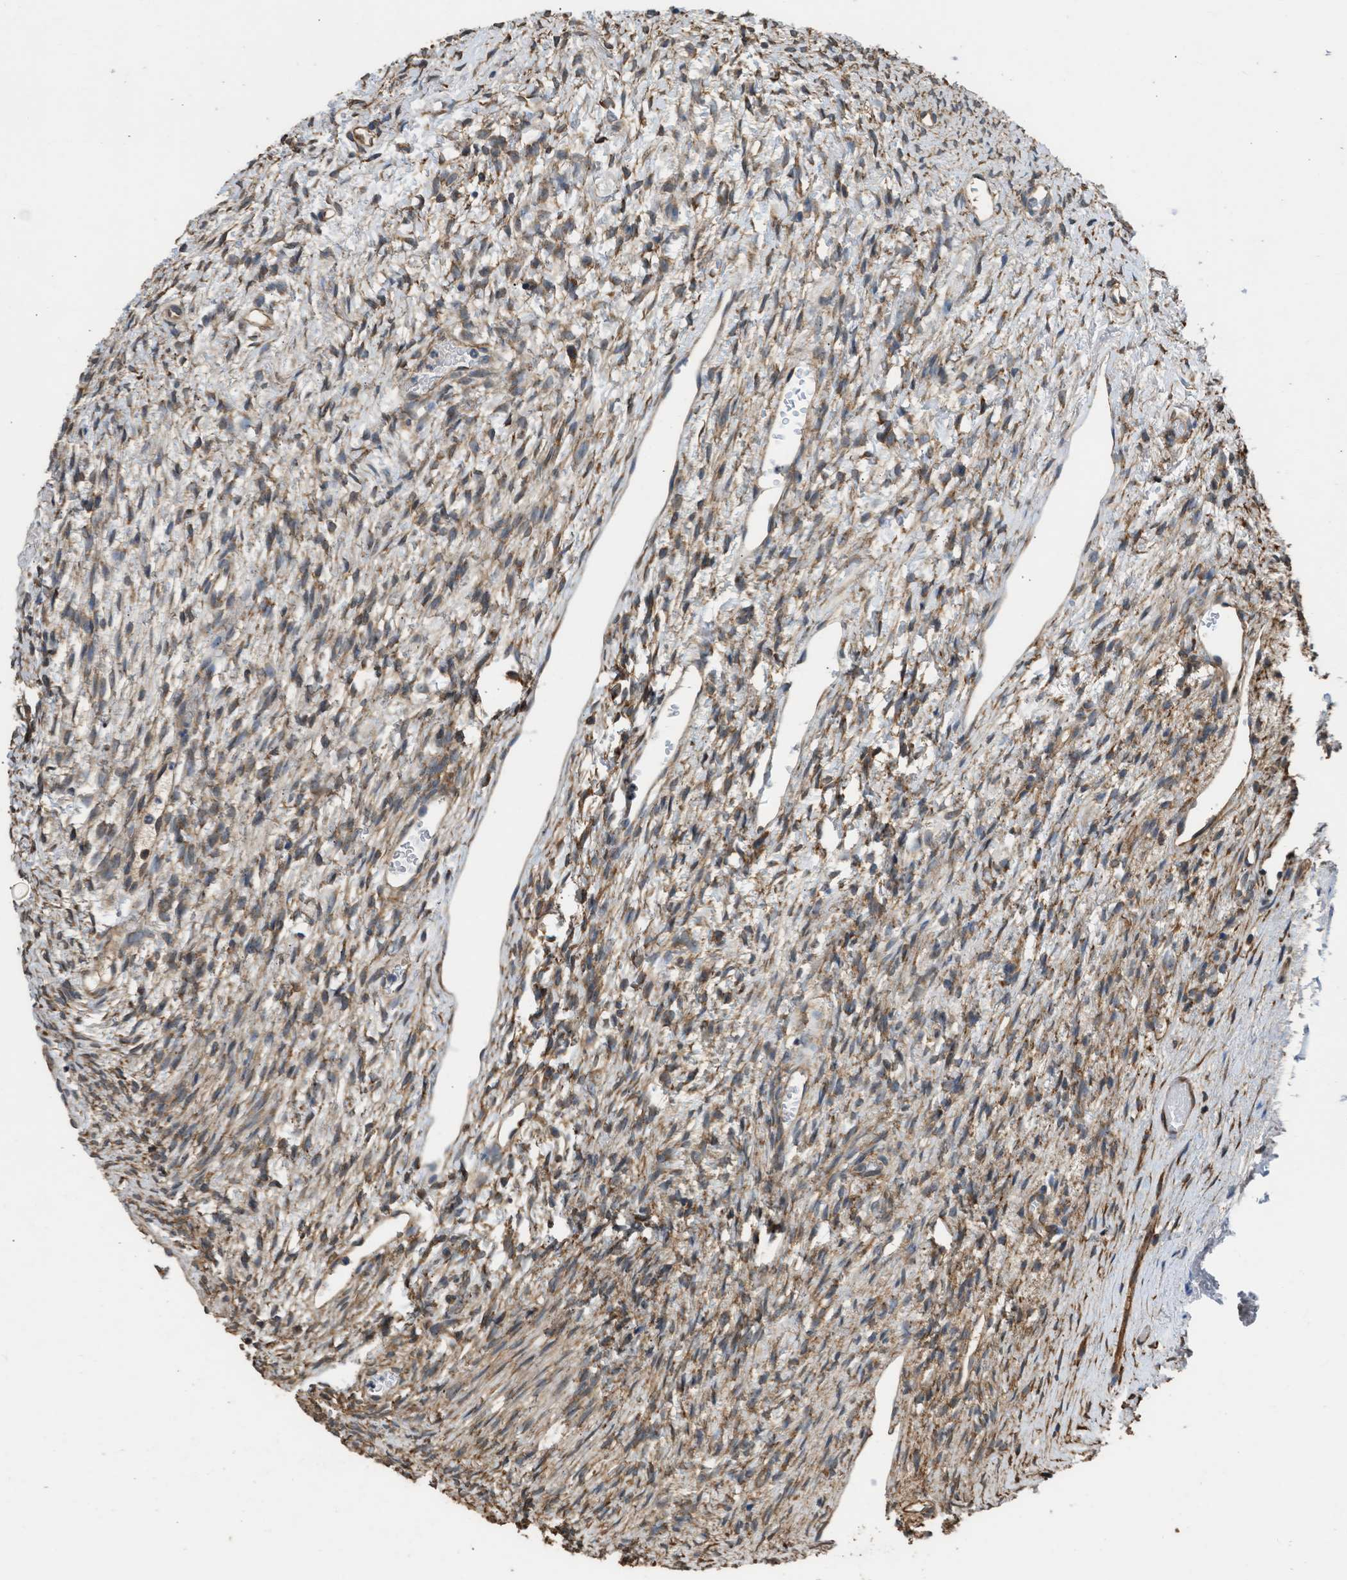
{"staining": {"intensity": "moderate", "quantity": ">75%", "location": "cytoplasmic/membranous"}, "tissue": "ovary", "cell_type": "Follicle cells", "image_type": "normal", "snomed": [{"axis": "morphology", "description": "Normal tissue, NOS"}, {"axis": "topography", "description": "Ovary"}], "caption": "An immunohistochemistry photomicrograph of normal tissue is shown. Protein staining in brown highlights moderate cytoplasmic/membranous positivity in ovary within follicle cells. The protein of interest is shown in brown color, while the nuclei are stained blue.", "gene": "SLC36A4", "patient": {"sex": "female", "age": 33}}